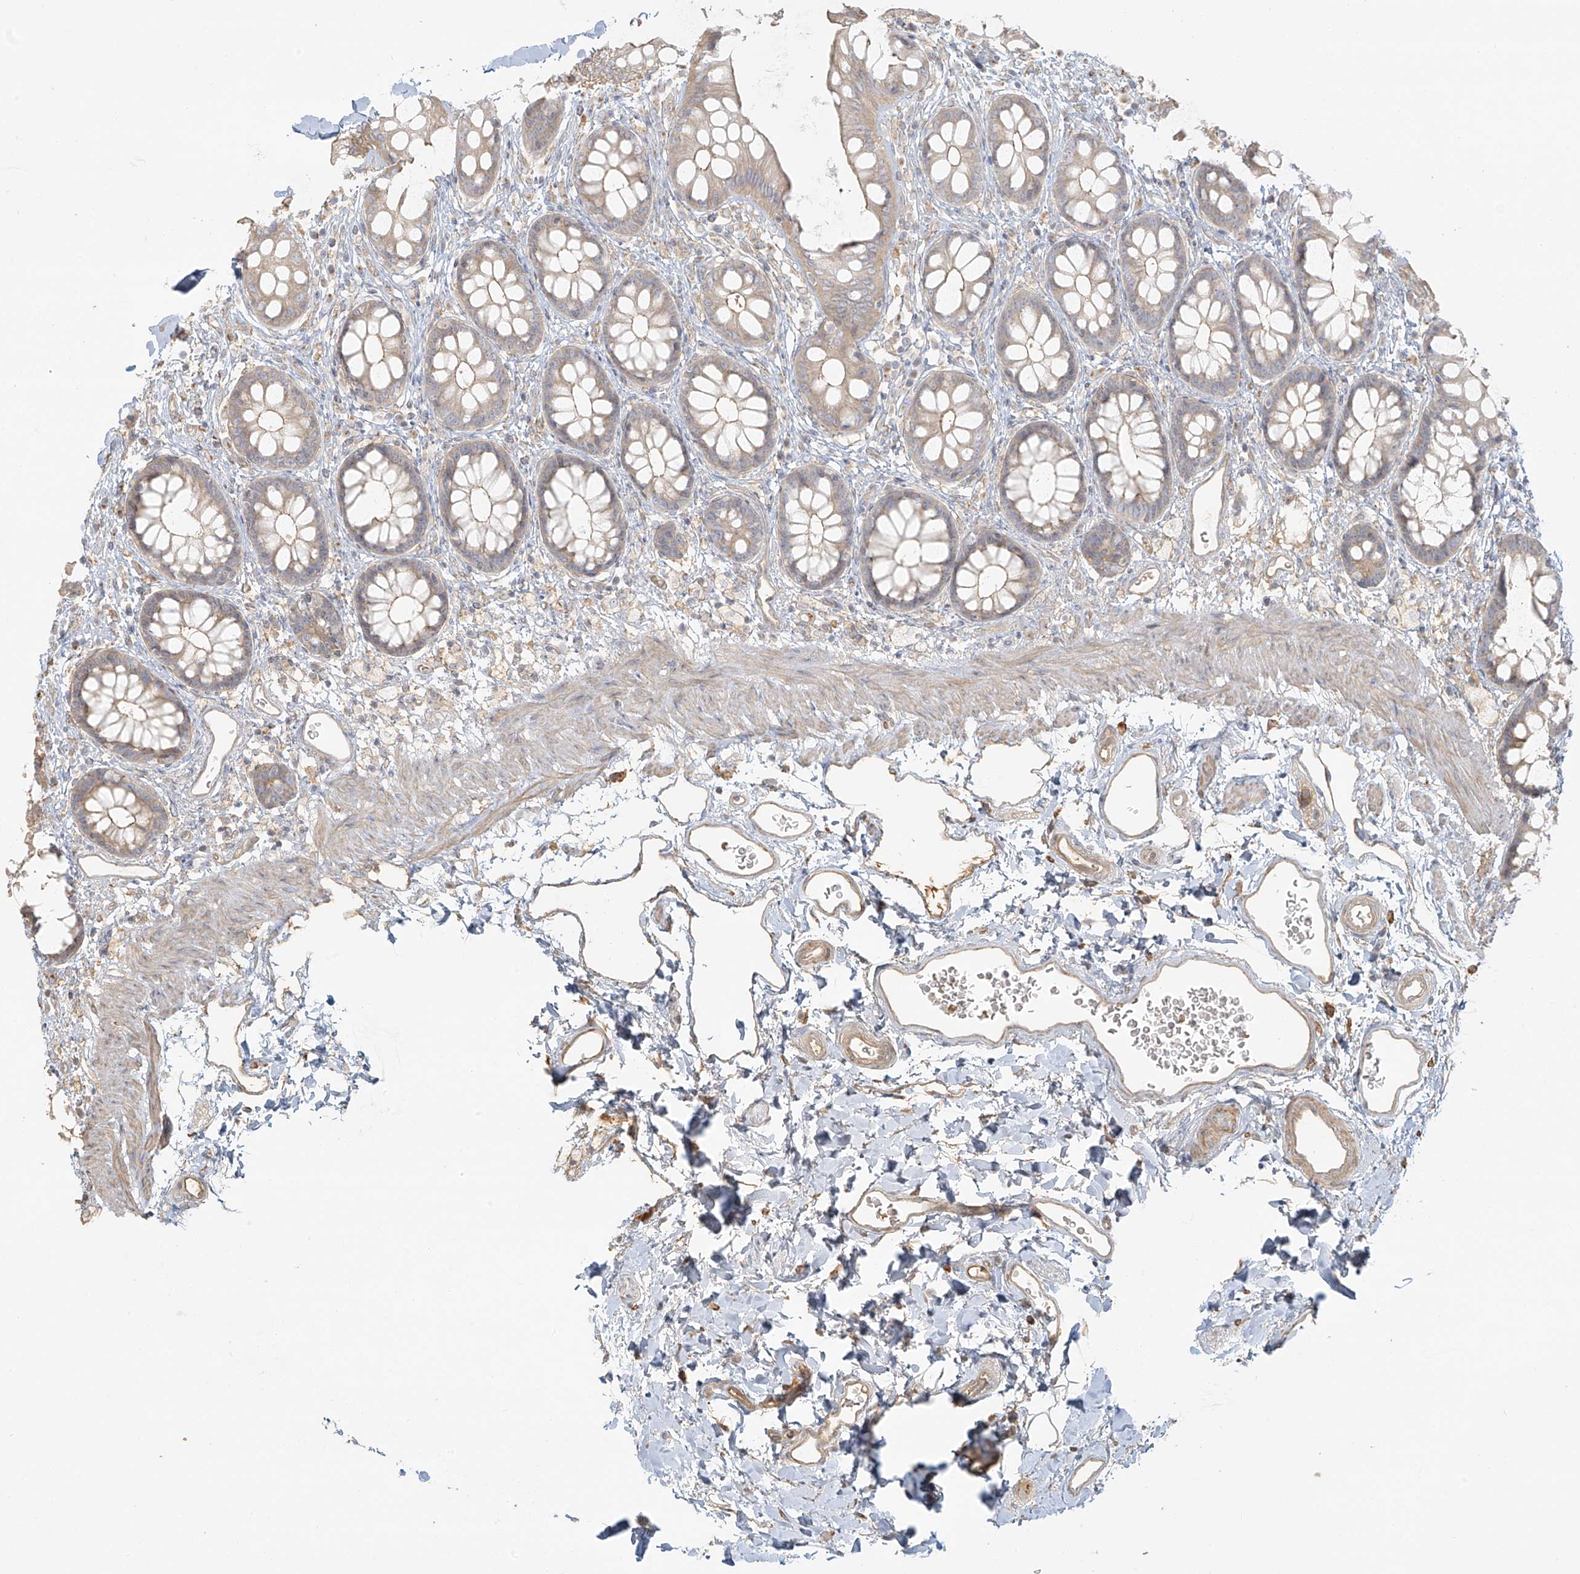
{"staining": {"intensity": "weak", "quantity": "25%-75%", "location": "cytoplasmic/membranous"}, "tissue": "rectum", "cell_type": "Glandular cells", "image_type": "normal", "snomed": [{"axis": "morphology", "description": "Normal tissue, NOS"}, {"axis": "topography", "description": "Rectum"}], "caption": "High-magnification brightfield microscopy of benign rectum stained with DAB (3,3'-diaminobenzidine) (brown) and counterstained with hematoxylin (blue). glandular cells exhibit weak cytoplasmic/membranous staining is present in about25%-75% of cells. (Stains: DAB (3,3'-diaminobenzidine) in brown, nuclei in blue, Microscopy: brightfield microscopy at high magnification).", "gene": "UPK1B", "patient": {"sex": "female", "age": 65}}